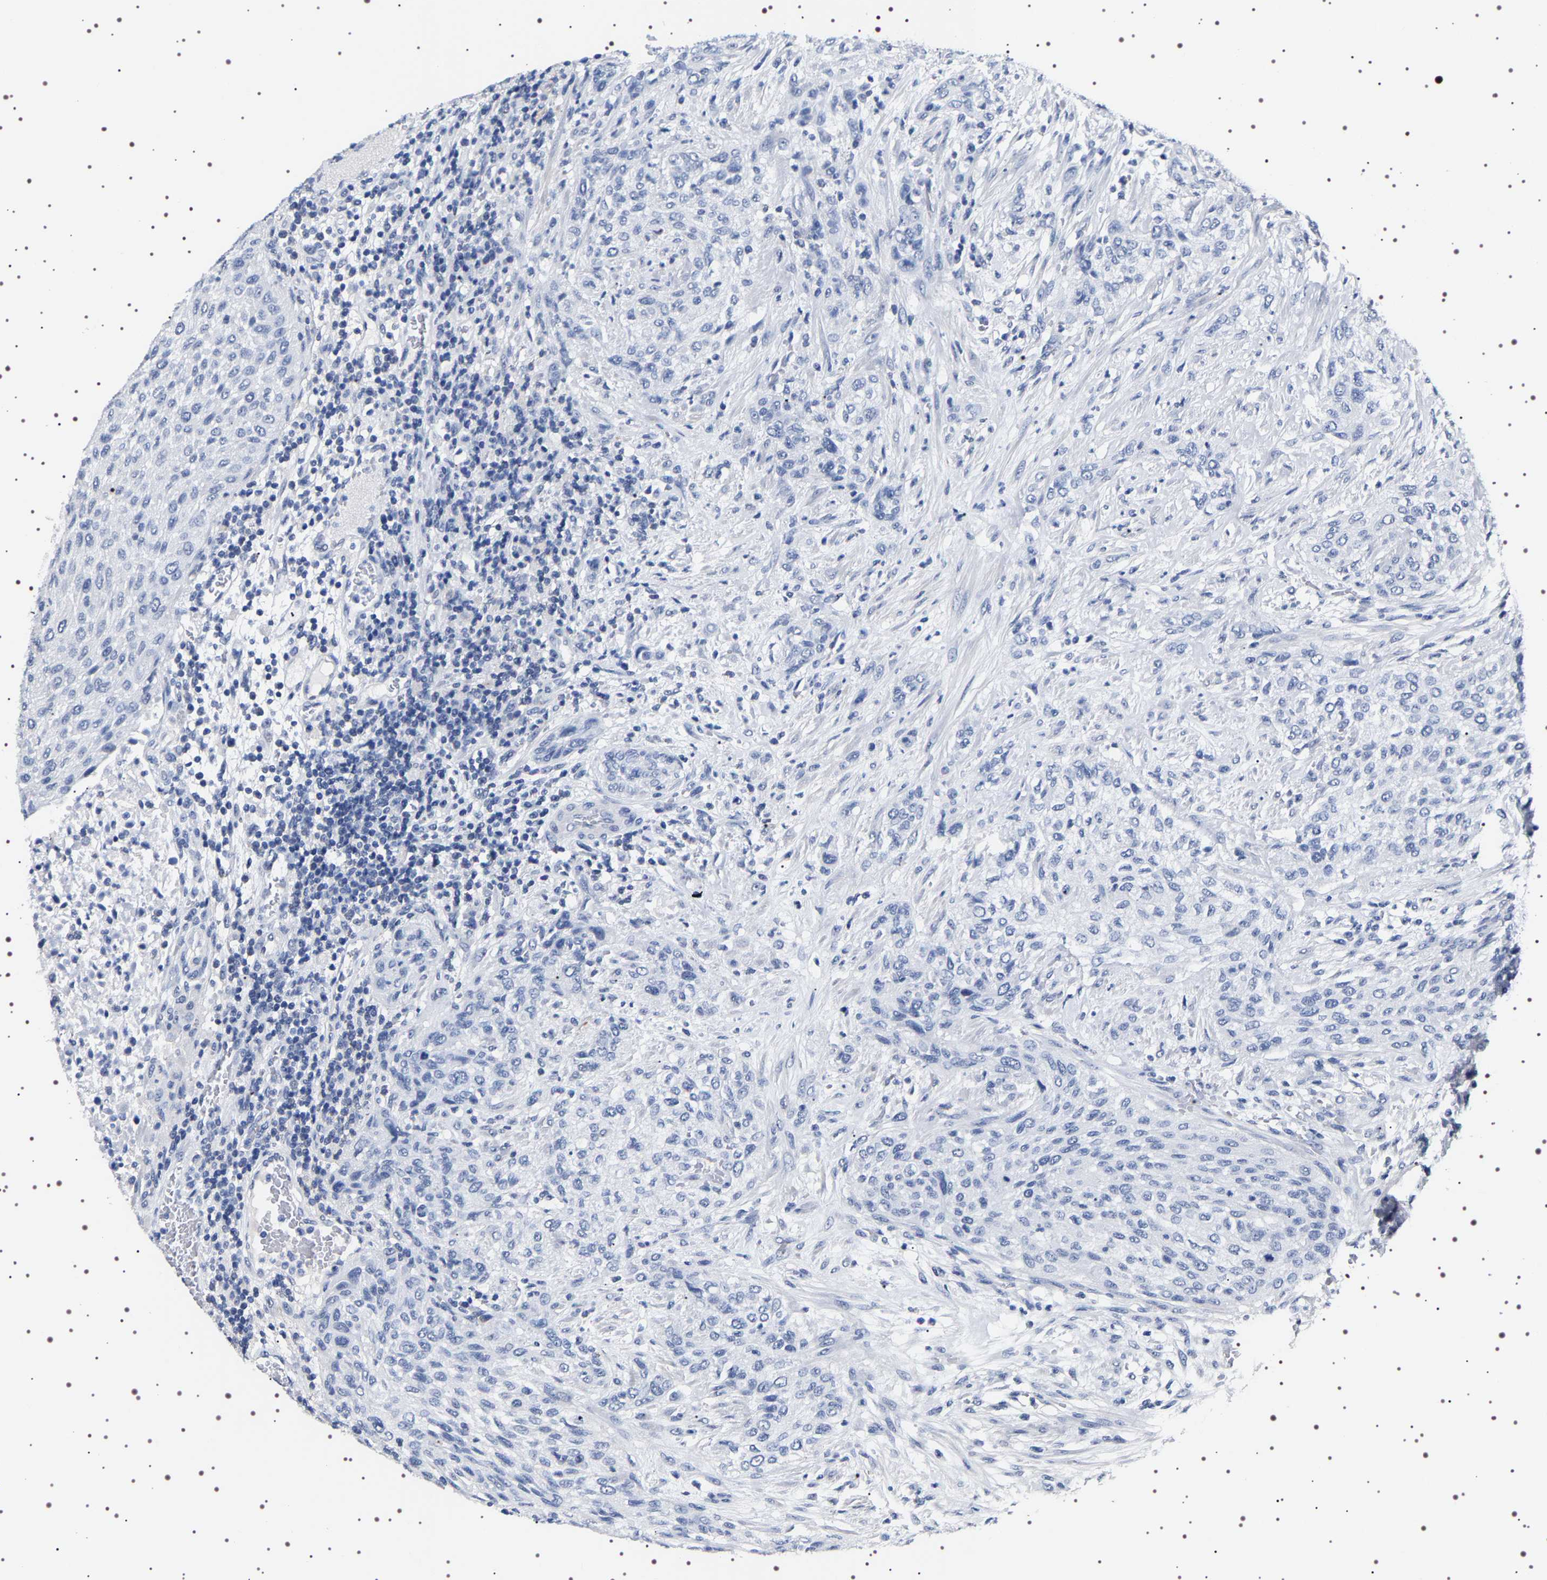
{"staining": {"intensity": "negative", "quantity": "none", "location": "none"}, "tissue": "urothelial cancer", "cell_type": "Tumor cells", "image_type": "cancer", "snomed": [{"axis": "morphology", "description": "Urothelial carcinoma, Low grade"}, {"axis": "morphology", "description": "Urothelial carcinoma, High grade"}, {"axis": "topography", "description": "Urinary bladder"}], "caption": "Urothelial cancer was stained to show a protein in brown. There is no significant staining in tumor cells.", "gene": "UBQLN3", "patient": {"sex": "male", "age": 35}}